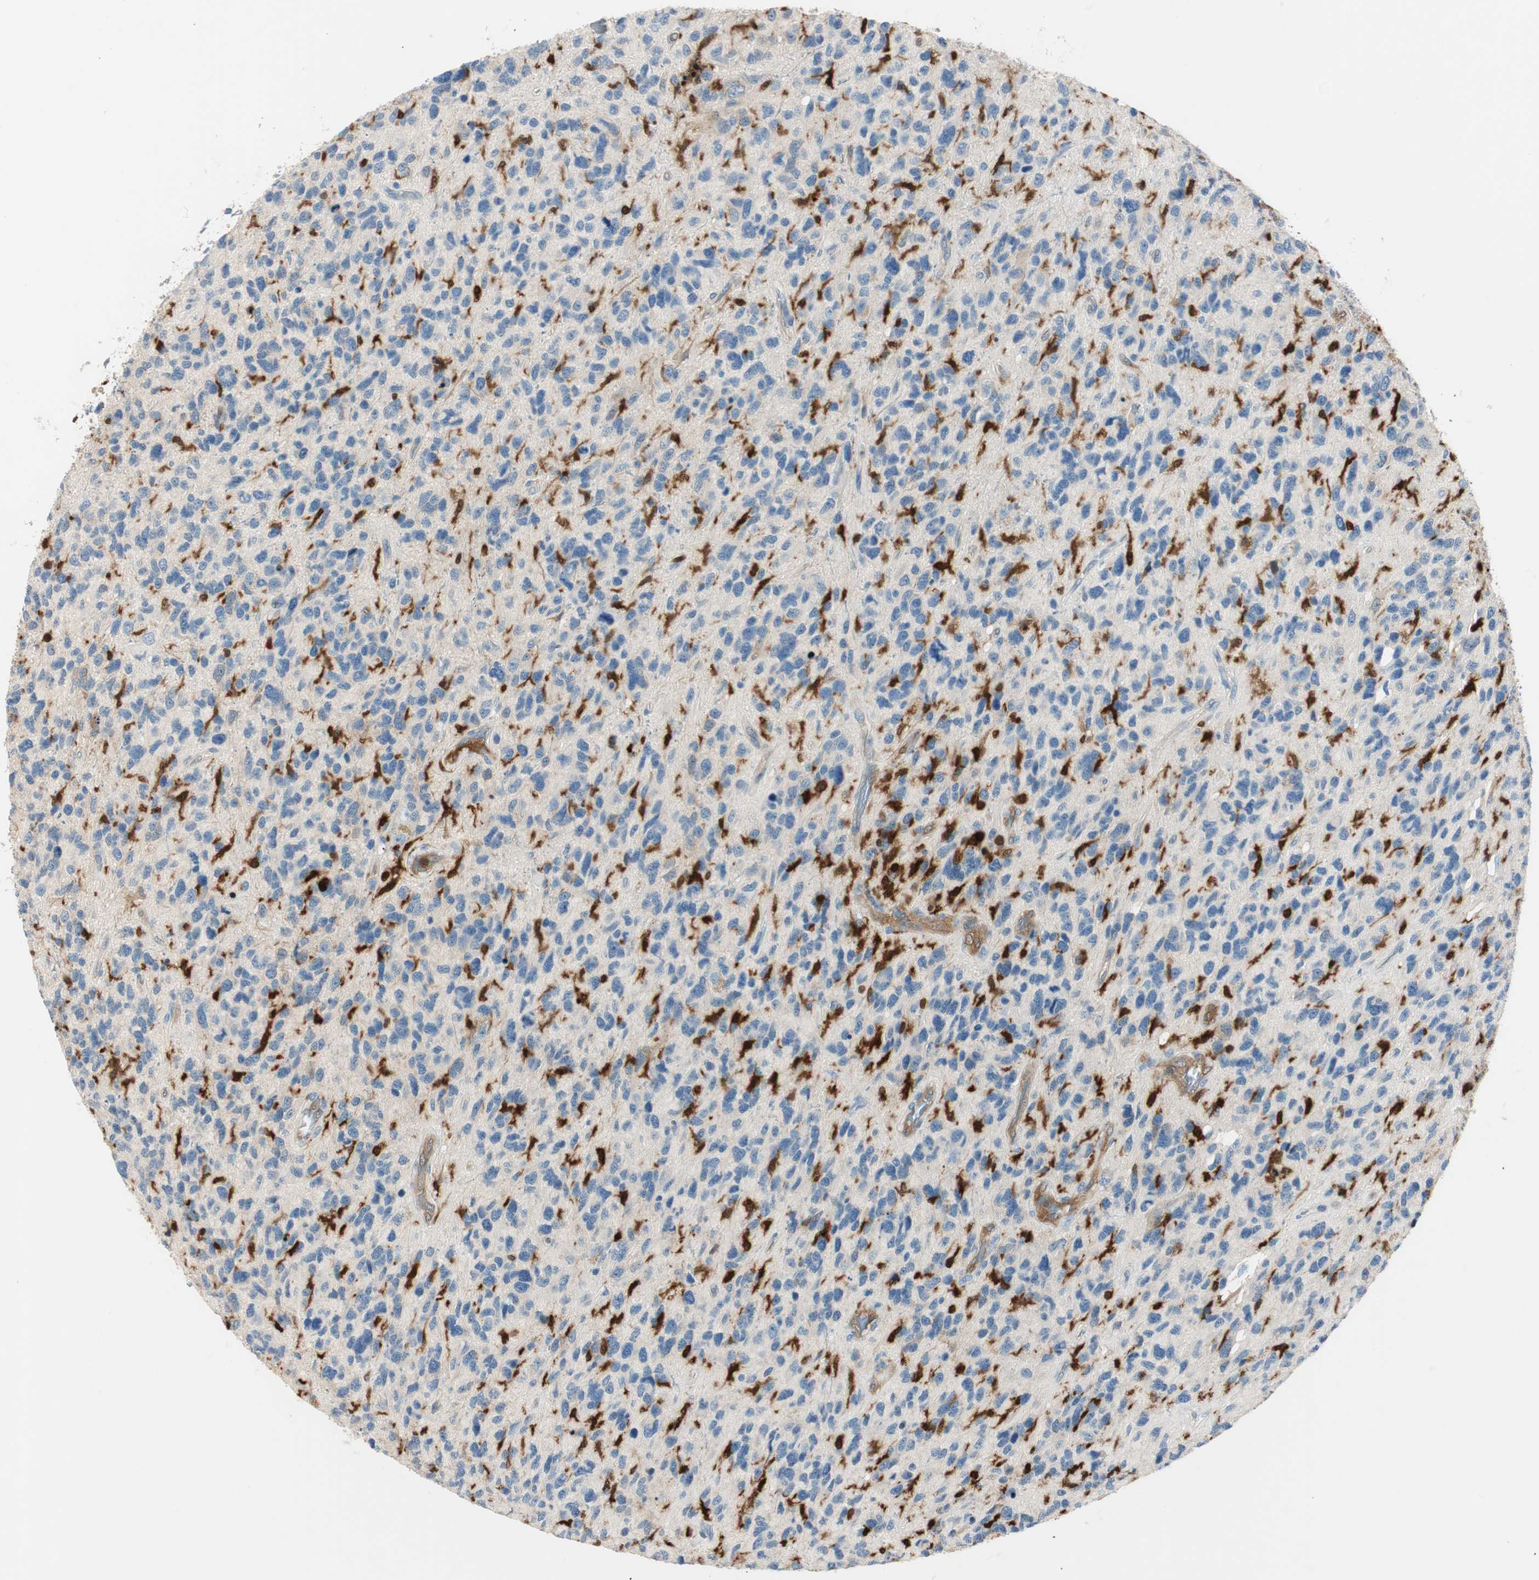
{"staining": {"intensity": "negative", "quantity": "none", "location": "none"}, "tissue": "glioma", "cell_type": "Tumor cells", "image_type": "cancer", "snomed": [{"axis": "morphology", "description": "Glioma, malignant, High grade"}, {"axis": "topography", "description": "Brain"}], "caption": "Human glioma stained for a protein using immunohistochemistry exhibits no positivity in tumor cells.", "gene": "COTL1", "patient": {"sex": "female", "age": 58}}